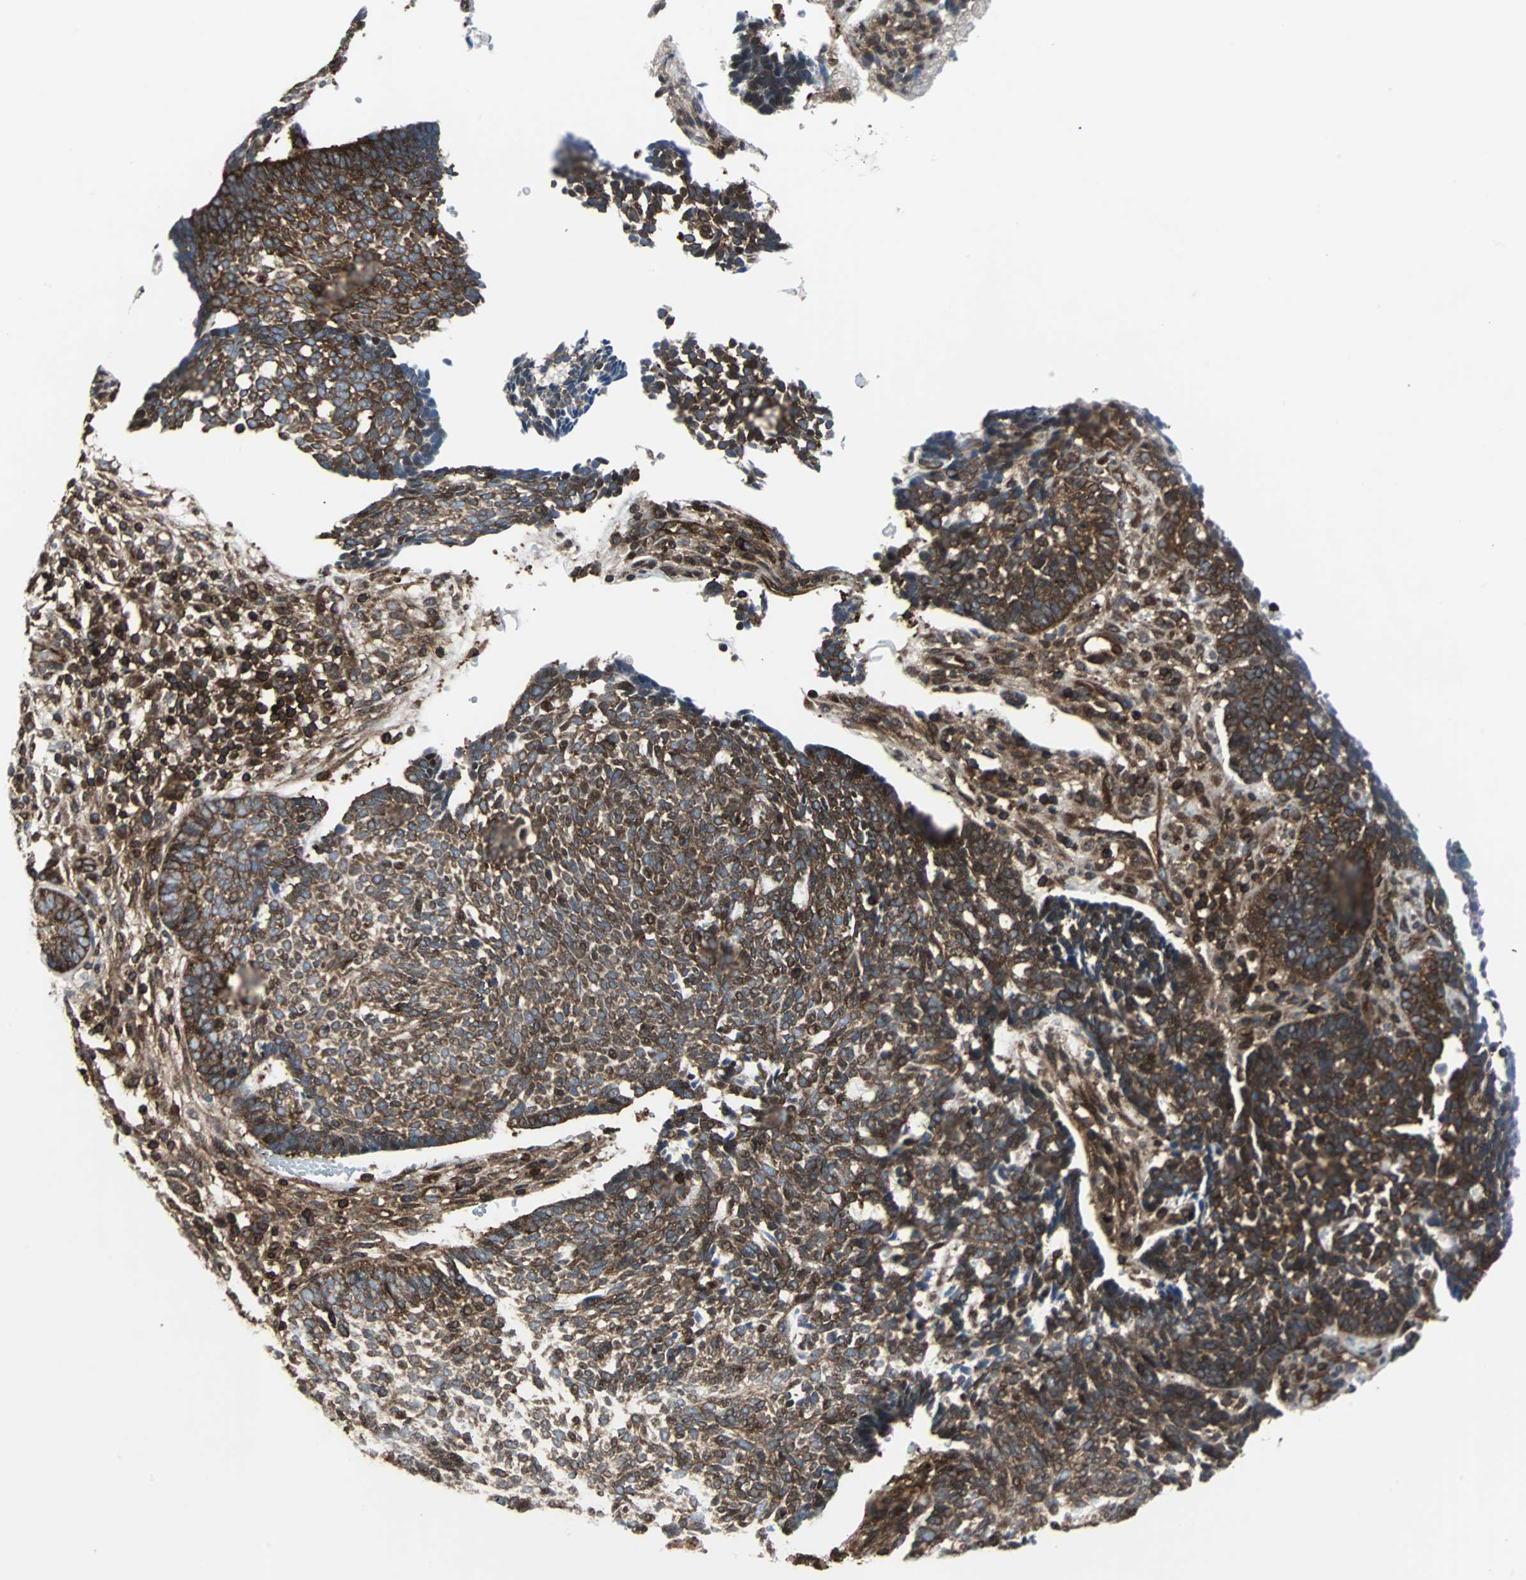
{"staining": {"intensity": "strong", "quantity": ">75%", "location": "cytoplasmic/membranous"}, "tissue": "skin cancer", "cell_type": "Tumor cells", "image_type": "cancer", "snomed": [{"axis": "morphology", "description": "Normal tissue, NOS"}, {"axis": "morphology", "description": "Basal cell carcinoma"}, {"axis": "topography", "description": "Skin"}], "caption": "About >75% of tumor cells in basal cell carcinoma (skin) demonstrate strong cytoplasmic/membranous protein expression as visualized by brown immunohistochemical staining.", "gene": "RELA", "patient": {"sex": "male", "age": 87}}